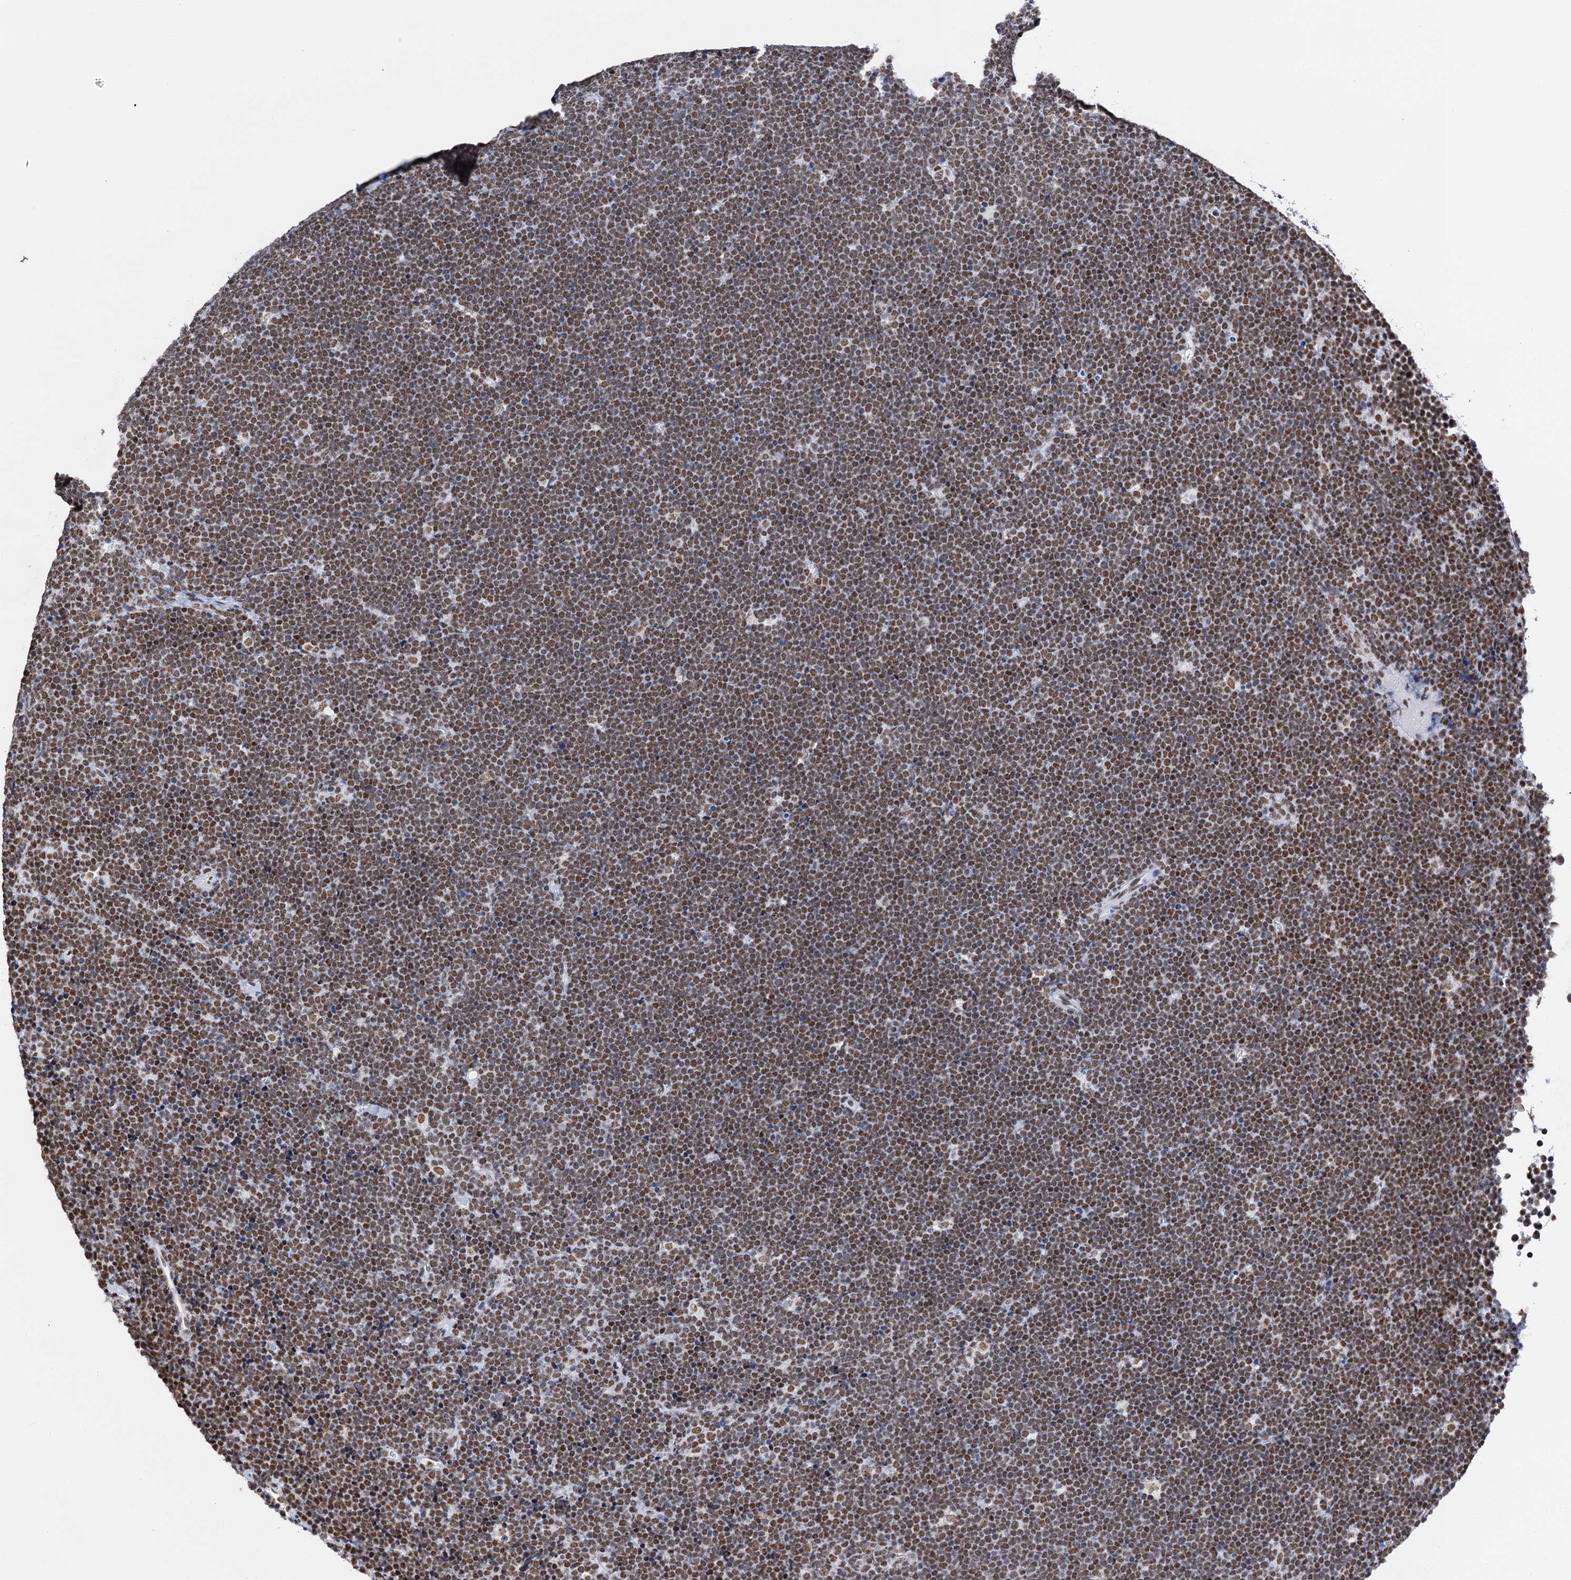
{"staining": {"intensity": "moderate", "quantity": ">75%", "location": "nuclear"}, "tissue": "lymphoma", "cell_type": "Tumor cells", "image_type": "cancer", "snomed": [{"axis": "morphology", "description": "Malignant lymphoma, non-Hodgkin's type, High grade"}, {"axis": "topography", "description": "Lymph node"}], "caption": "This photomicrograph demonstrates lymphoma stained with immunohistochemistry (IHC) to label a protein in brown. The nuclear of tumor cells show moderate positivity for the protein. Nuclei are counter-stained blue.", "gene": "SLTM", "patient": {"sex": "male", "age": 13}}